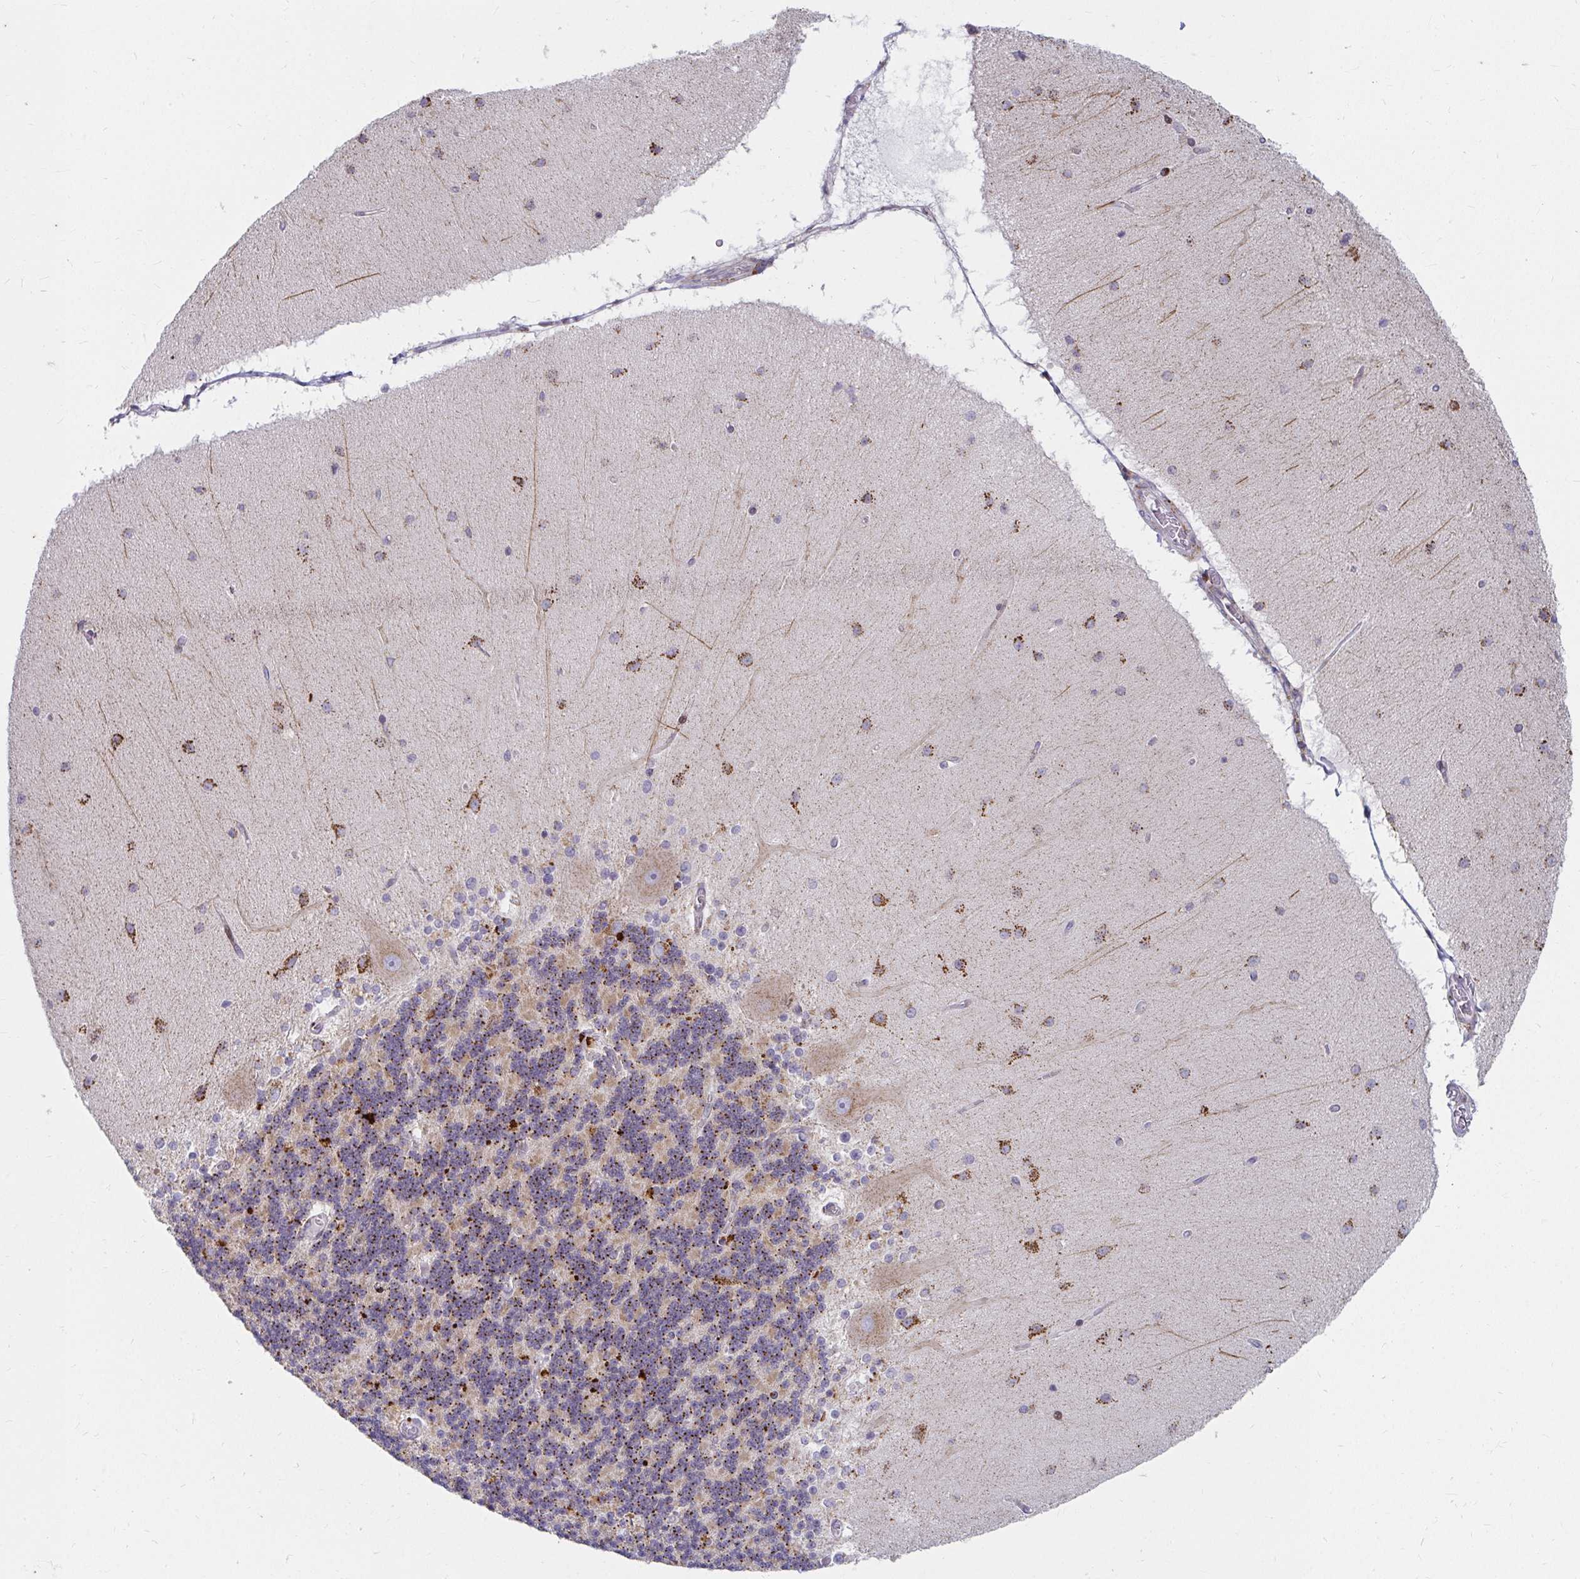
{"staining": {"intensity": "moderate", "quantity": "25%-75%", "location": "cytoplasmic/membranous"}, "tissue": "cerebellum", "cell_type": "Cells in granular layer", "image_type": "normal", "snomed": [{"axis": "morphology", "description": "Normal tissue, NOS"}, {"axis": "topography", "description": "Cerebellum"}], "caption": "The photomicrograph displays a brown stain indicating the presence of a protein in the cytoplasmic/membranous of cells in granular layer in cerebellum. The protein of interest is shown in brown color, while the nuclei are stained blue.", "gene": "EXOC5", "patient": {"sex": "female", "age": 54}}